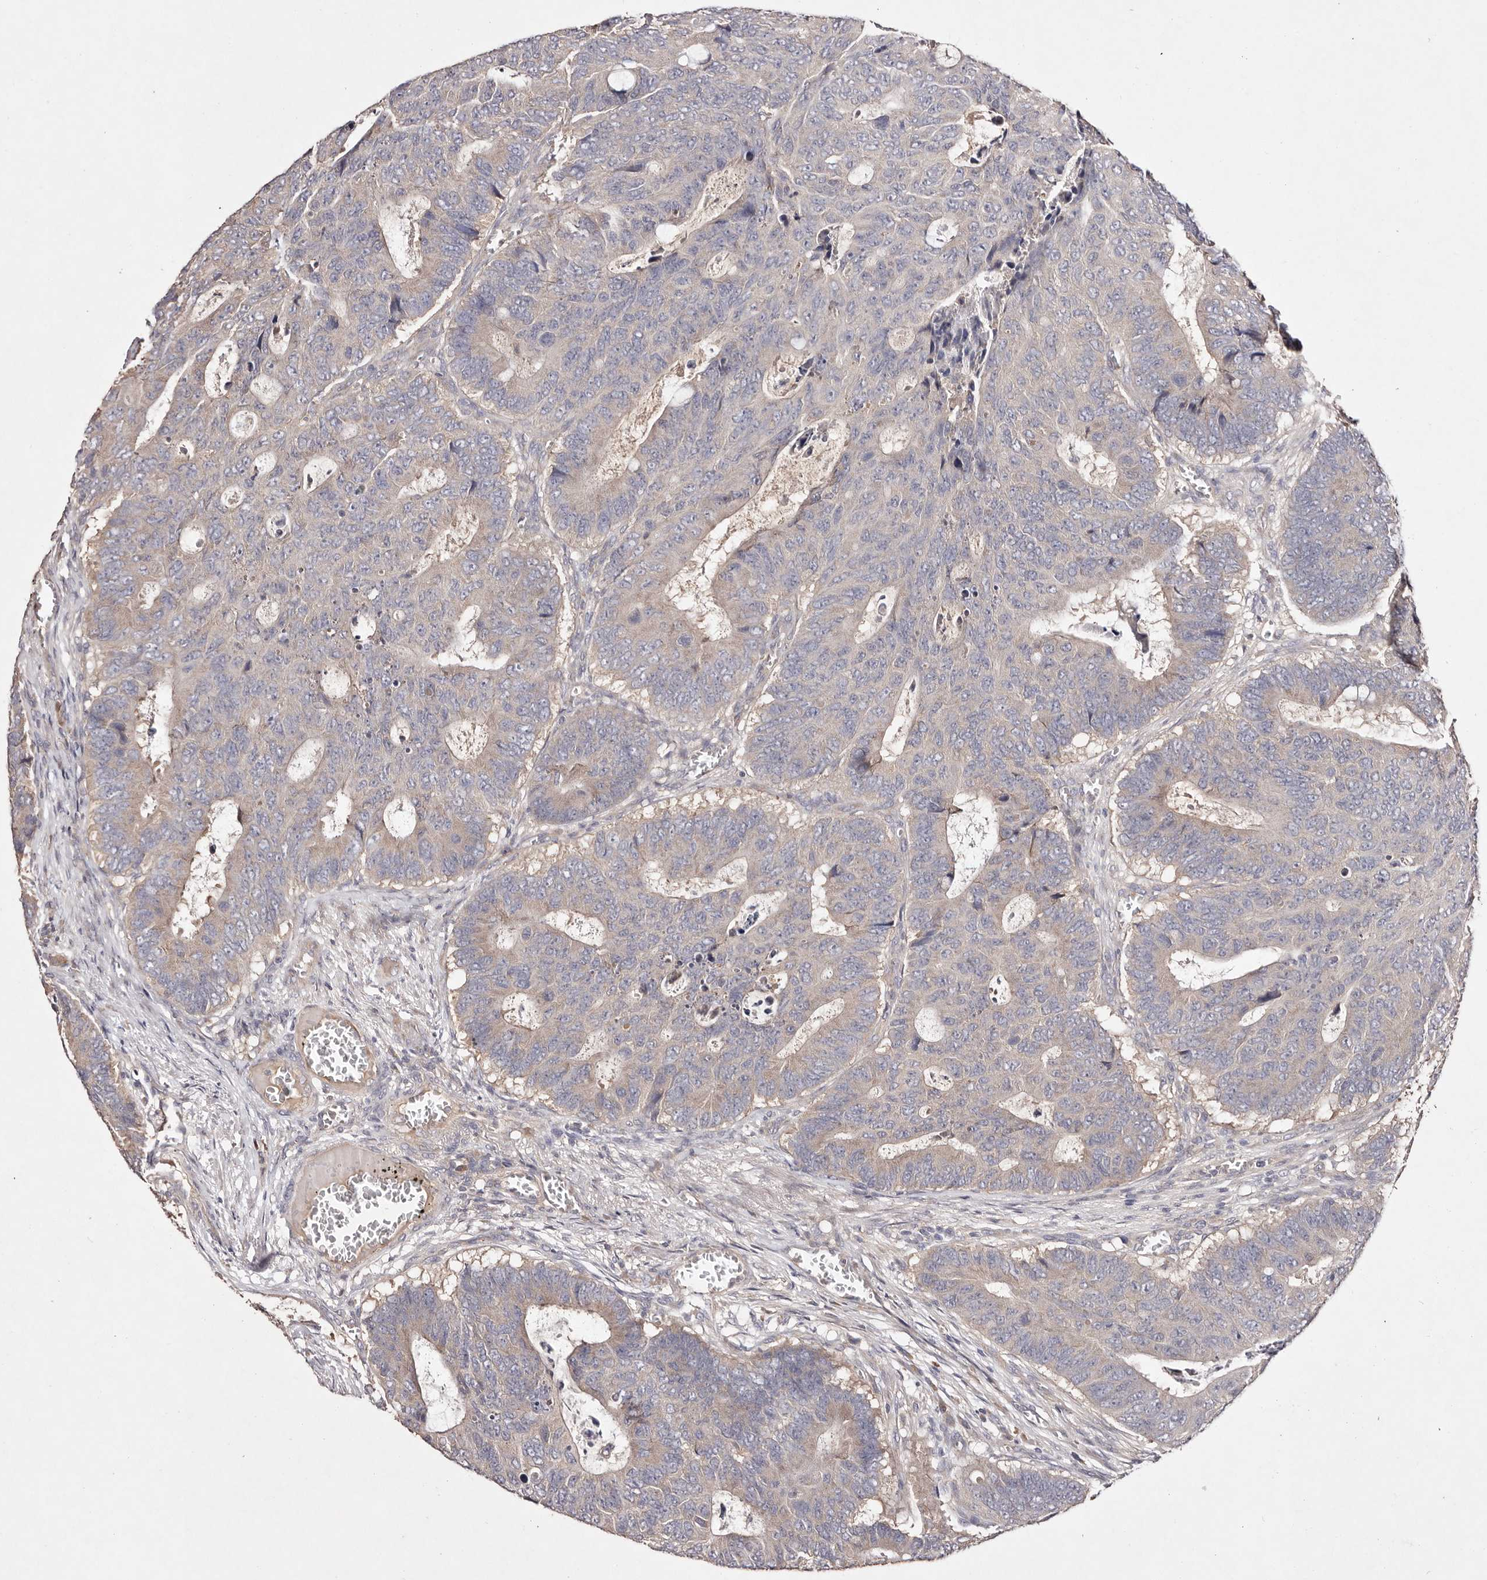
{"staining": {"intensity": "weak", "quantity": "<25%", "location": "cytoplasmic/membranous"}, "tissue": "colorectal cancer", "cell_type": "Tumor cells", "image_type": "cancer", "snomed": [{"axis": "morphology", "description": "Adenocarcinoma, NOS"}, {"axis": "topography", "description": "Colon"}], "caption": "This histopathology image is of colorectal cancer stained with immunohistochemistry to label a protein in brown with the nuclei are counter-stained blue. There is no positivity in tumor cells. (DAB immunohistochemistry (IHC) visualized using brightfield microscopy, high magnification).", "gene": "TSC2", "patient": {"sex": "male", "age": 87}}